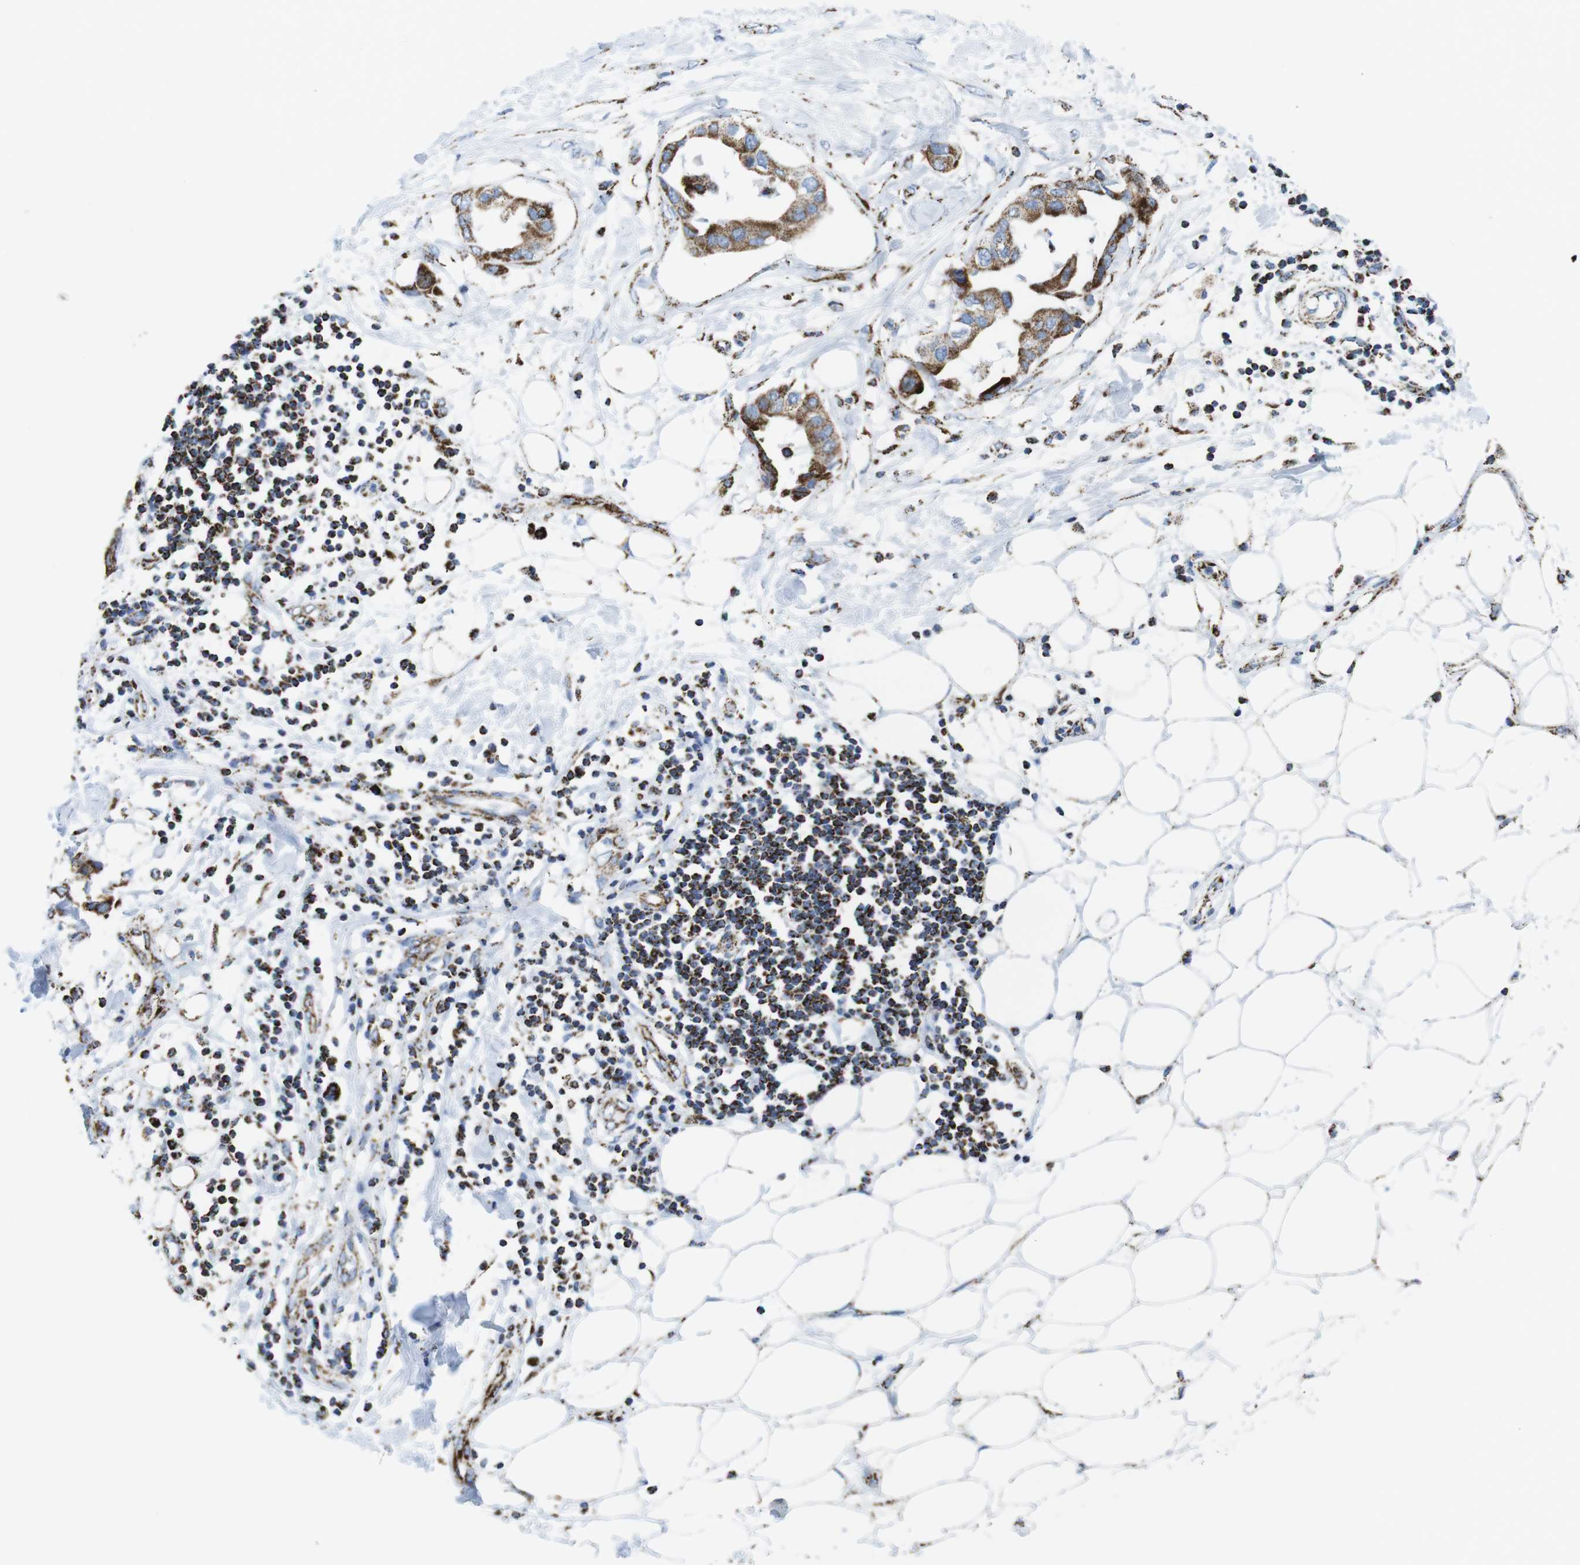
{"staining": {"intensity": "moderate", "quantity": ">75%", "location": "cytoplasmic/membranous"}, "tissue": "breast cancer", "cell_type": "Tumor cells", "image_type": "cancer", "snomed": [{"axis": "morphology", "description": "Duct carcinoma"}, {"axis": "topography", "description": "Breast"}], "caption": "Protein staining of invasive ductal carcinoma (breast) tissue demonstrates moderate cytoplasmic/membranous staining in approximately >75% of tumor cells. (Brightfield microscopy of DAB IHC at high magnification).", "gene": "ATP5PO", "patient": {"sex": "female", "age": 40}}